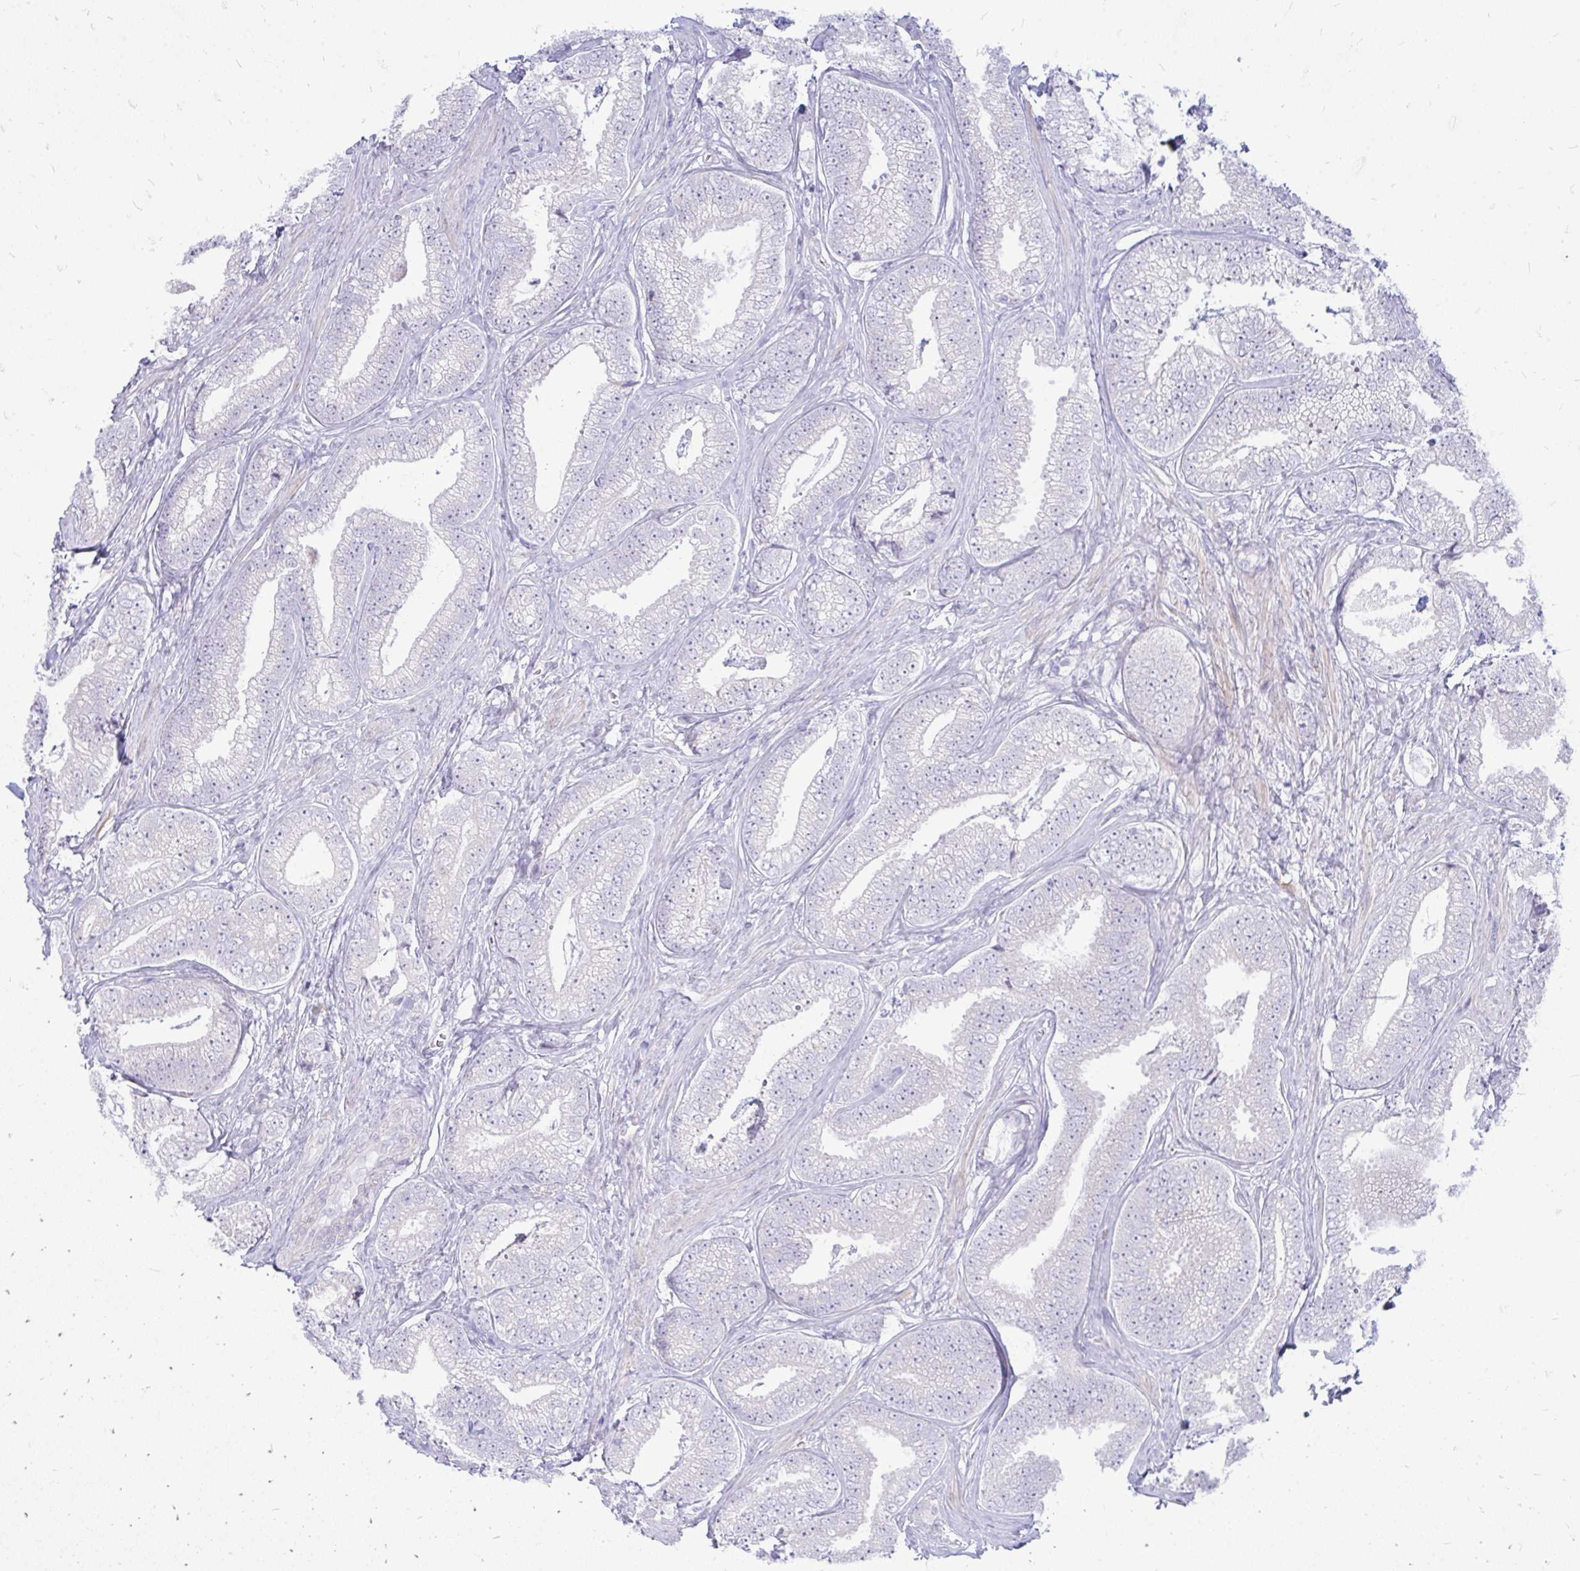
{"staining": {"intensity": "negative", "quantity": "none", "location": "none"}, "tissue": "prostate cancer", "cell_type": "Tumor cells", "image_type": "cancer", "snomed": [{"axis": "morphology", "description": "Adenocarcinoma, Low grade"}, {"axis": "topography", "description": "Prostate"}], "caption": "This is an IHC image of human prostate cancer. There is no positivity in tumor cells.", "gene": "TSPEAR", "patient": {"sex": "male", "age": 63}}